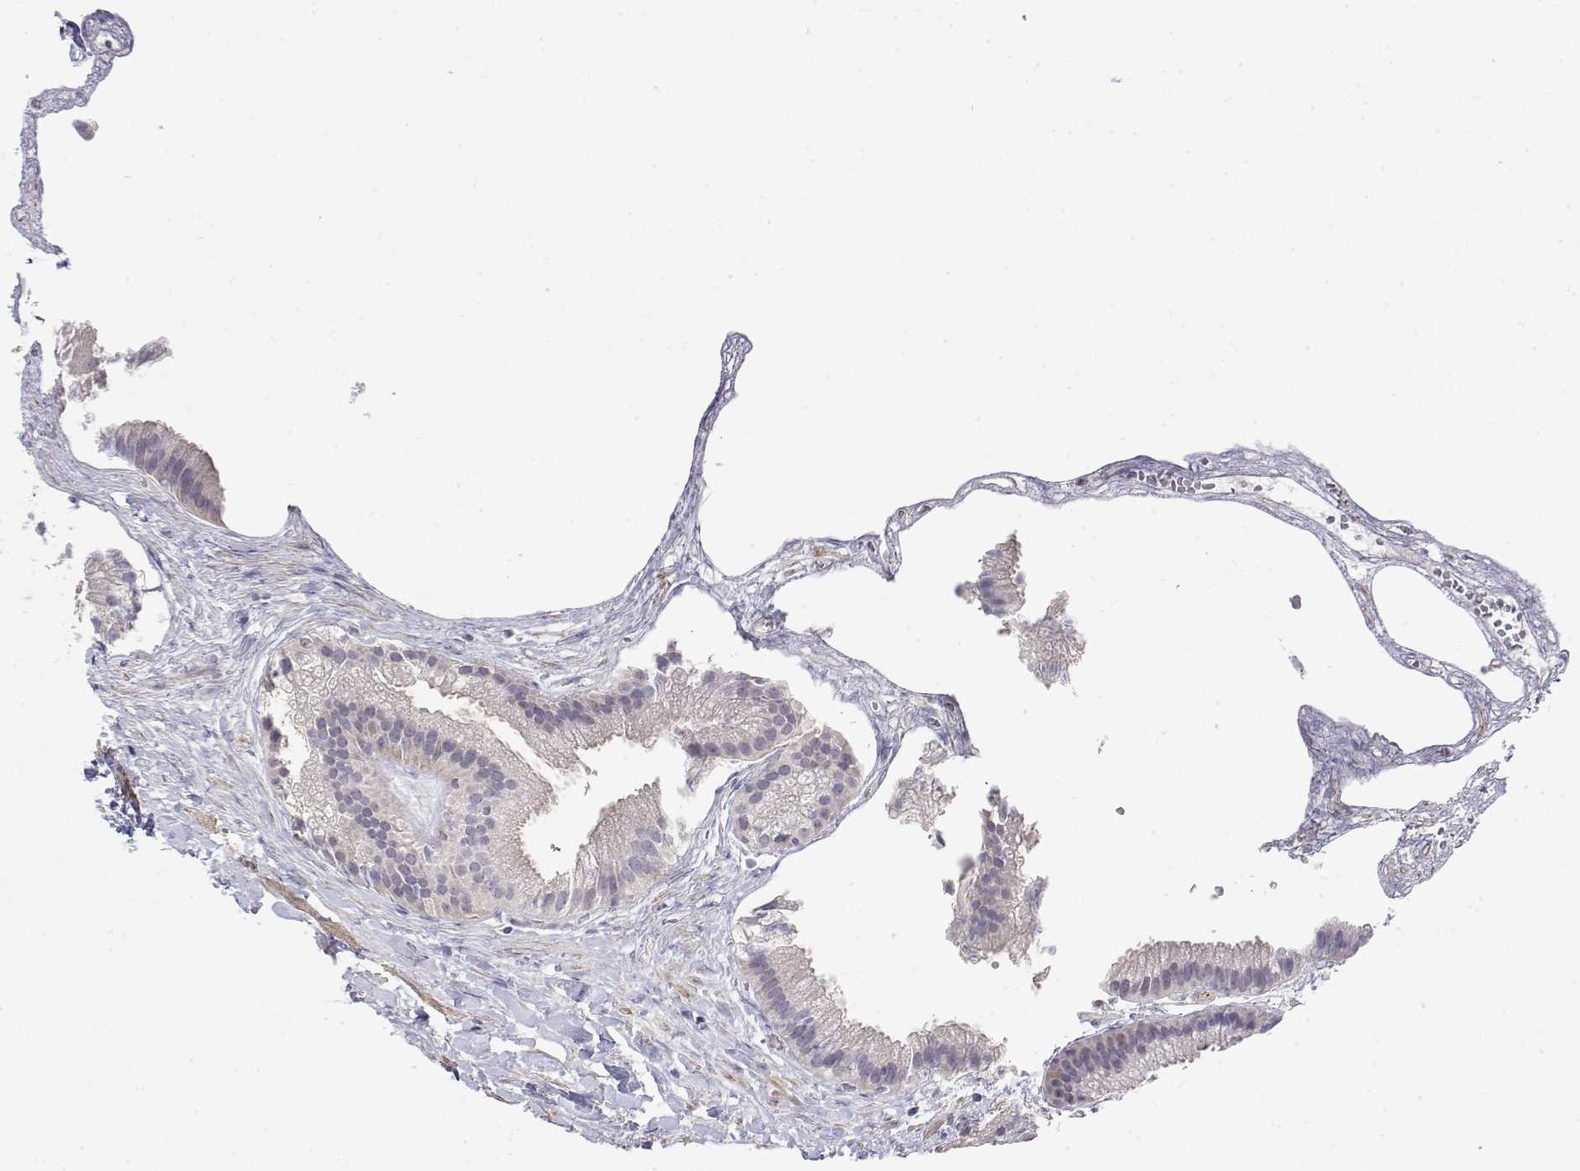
{"staining": {"intensity": "negative", "quantity": "none", "location": "none"}, "tissue": "gallbladder", "cell_type": "Glandular cells", "image_type": "normal", "snomed": [{"axis": "morphology", "description": "Normal tissue, NOS"}, {"axis": "topography", "description": "Gallbladder"}], "caption": "The immunohistochemistry (IHC) image has no significant positivity in glandular cells of gallbladder.", "gene": "GGACT", "patient": {"sex": "female", "age": 63}}